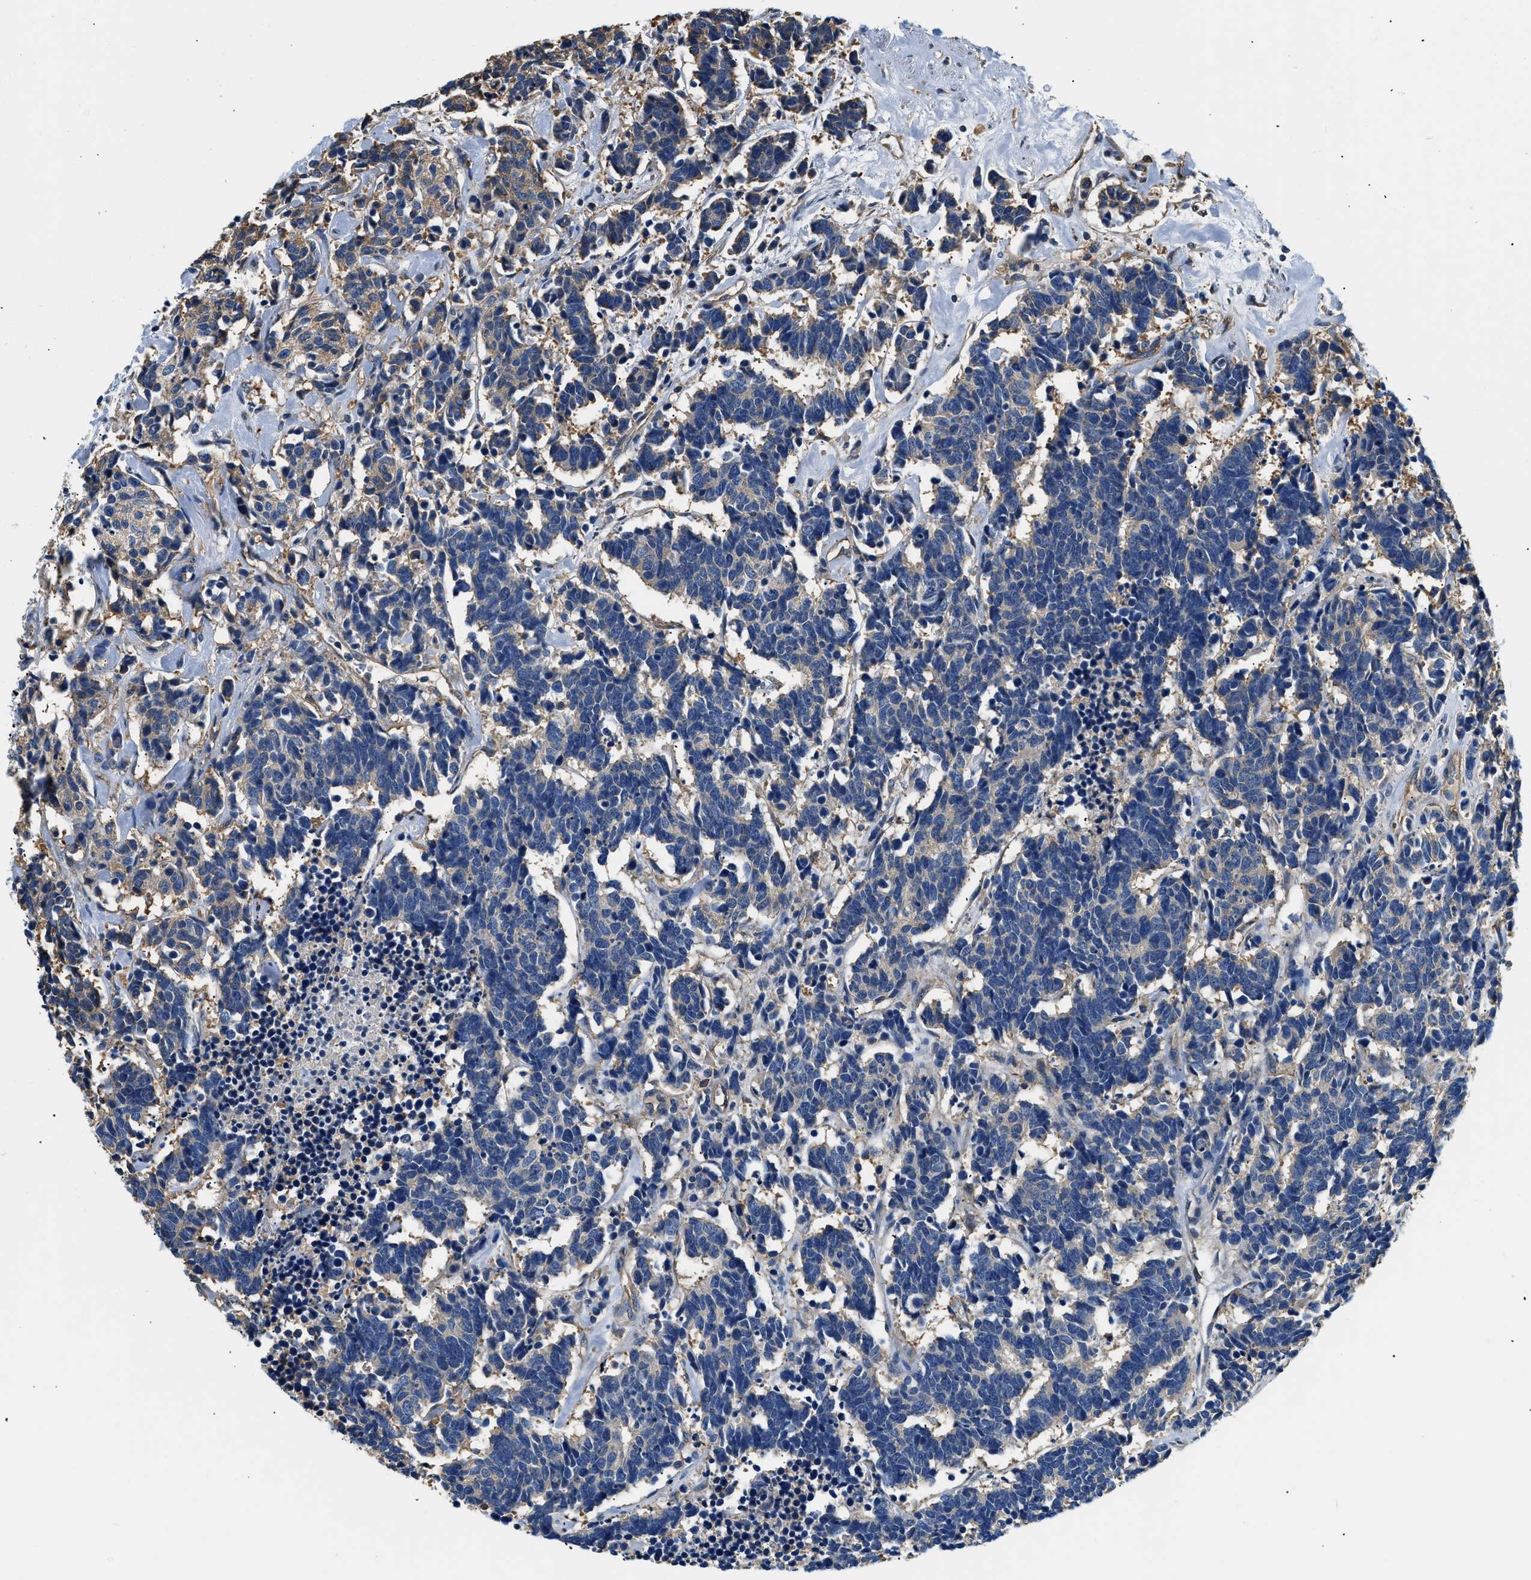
{"staining": {"intensity": "weak", "quantity": "25%-75%", "location": "cytoplasmic/membranous"}, "tissue": "carcinoid", "cell_type": "Tumor cells", "image_type": "cancer", "snomed": [{"axis": "morphology", "description": "Carcinoma, NOS"}, {"axis": "morphology", "description": "Carcinoid, malignant, NOS"}, {"axis": "topography", "description": "Urinary bladder"}], "caption": "A high-resolution histopathology image shows immunohistochemistry (IHC) staining of carcinoid (malignant), which displays weak cytoplasmic/membranous positivity in about 25%-75% of tumor cells.", "gene": "PPP2R1B", "patient": {"sex": "male", "age": 57}}